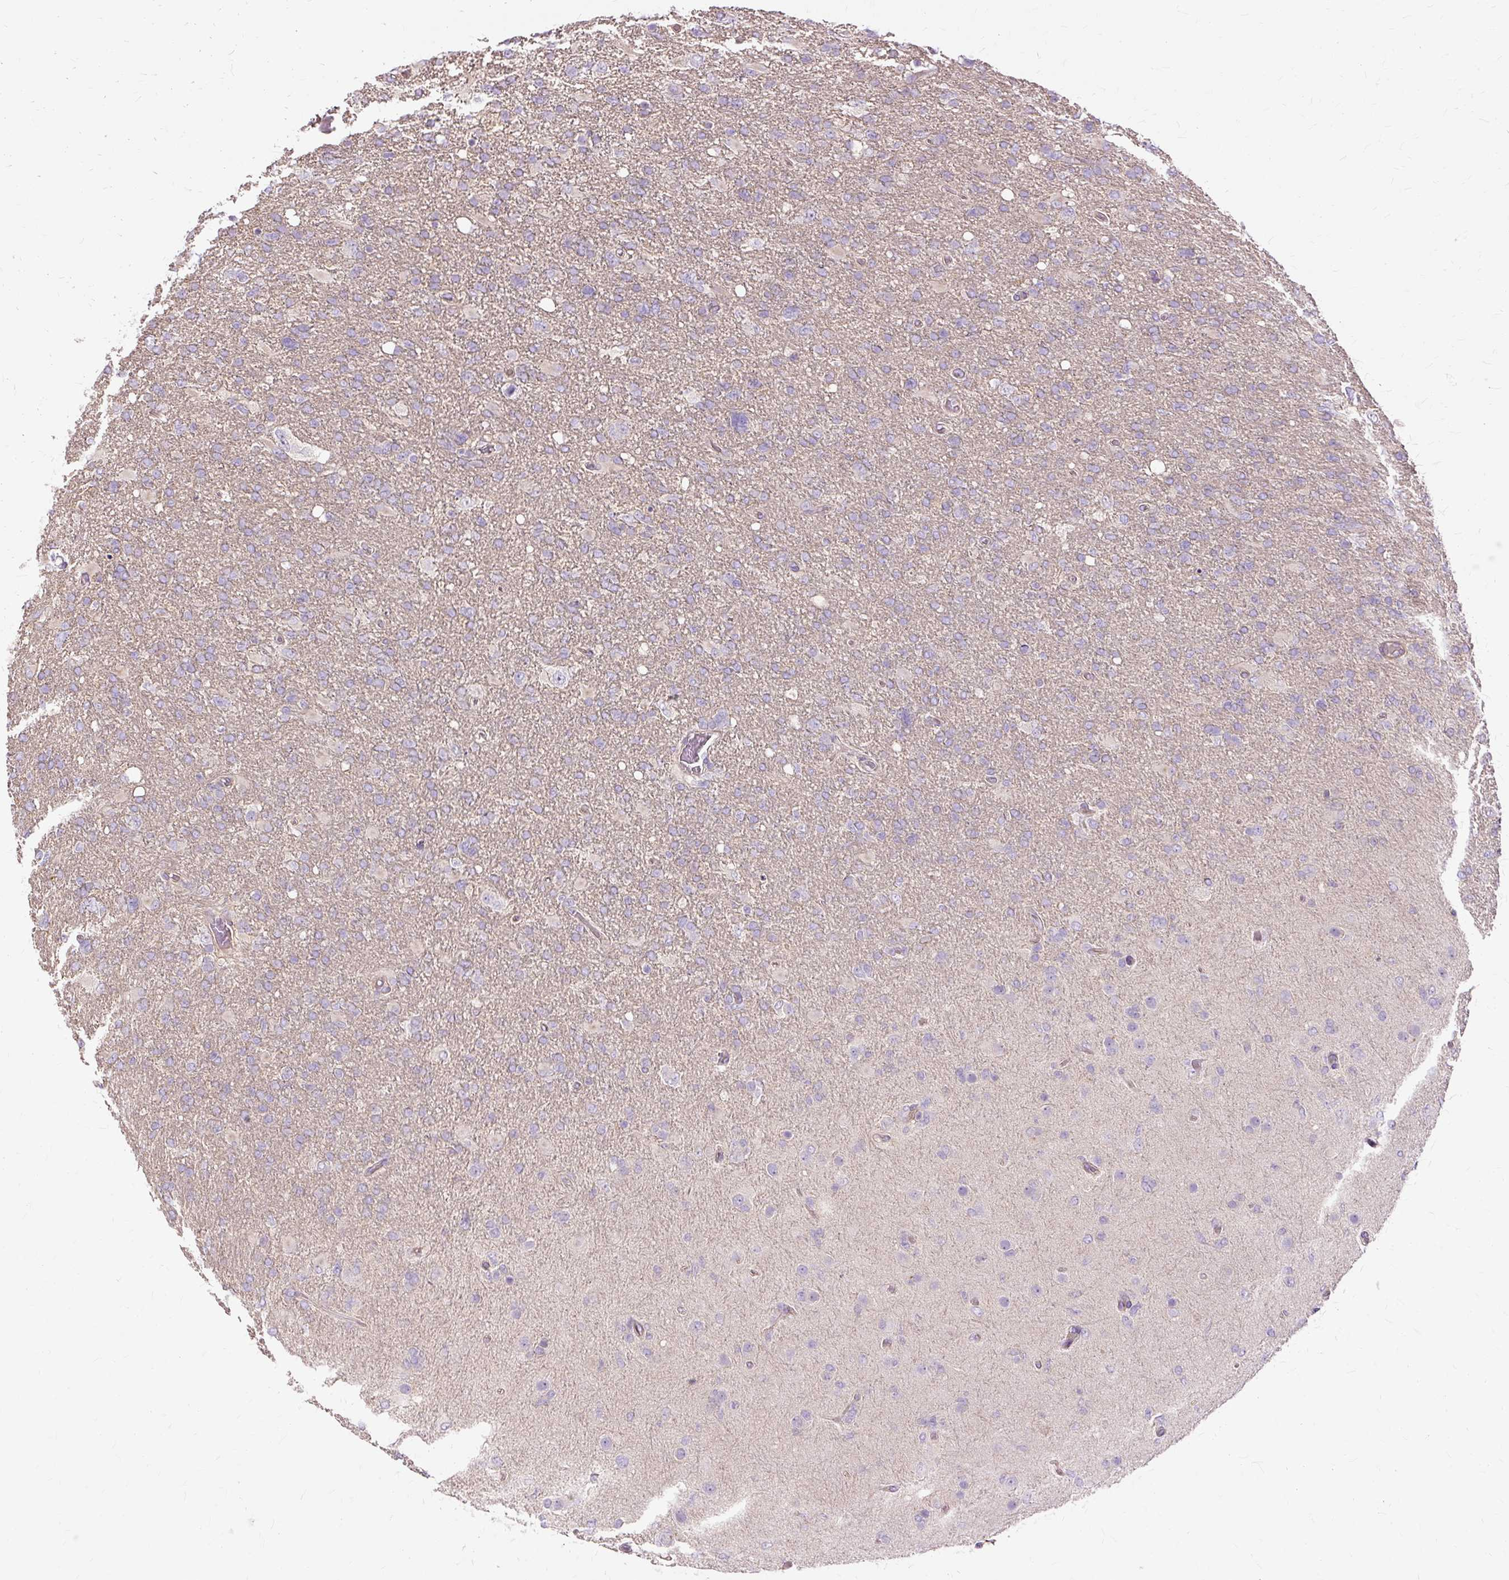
{"staining": {"intensity": "negative", "quantity": "none", "location": "none"}, "tissue": "glioma", "cell_type": "Tumor cells", "image_type": "cancer", "snomed": [{"axis": "morphology", "description": "Glioma, malignant, High grade"}, {"axis": "topography", "description": "Brain"}], "caption": "DAB (3,3'-diaminobenzidine) immunohistochemical staining of malignant high-grade glioma demonstrates no significant expression in tumor cells. Brightfield microscopy of IHC stained with DAB (3,3'-diaminobenzidine) (brown) and hematoxylin (blue), captured at high magnification.", "gene": "TSPAN8", "patient": {"sex": "male", "age": 61}}